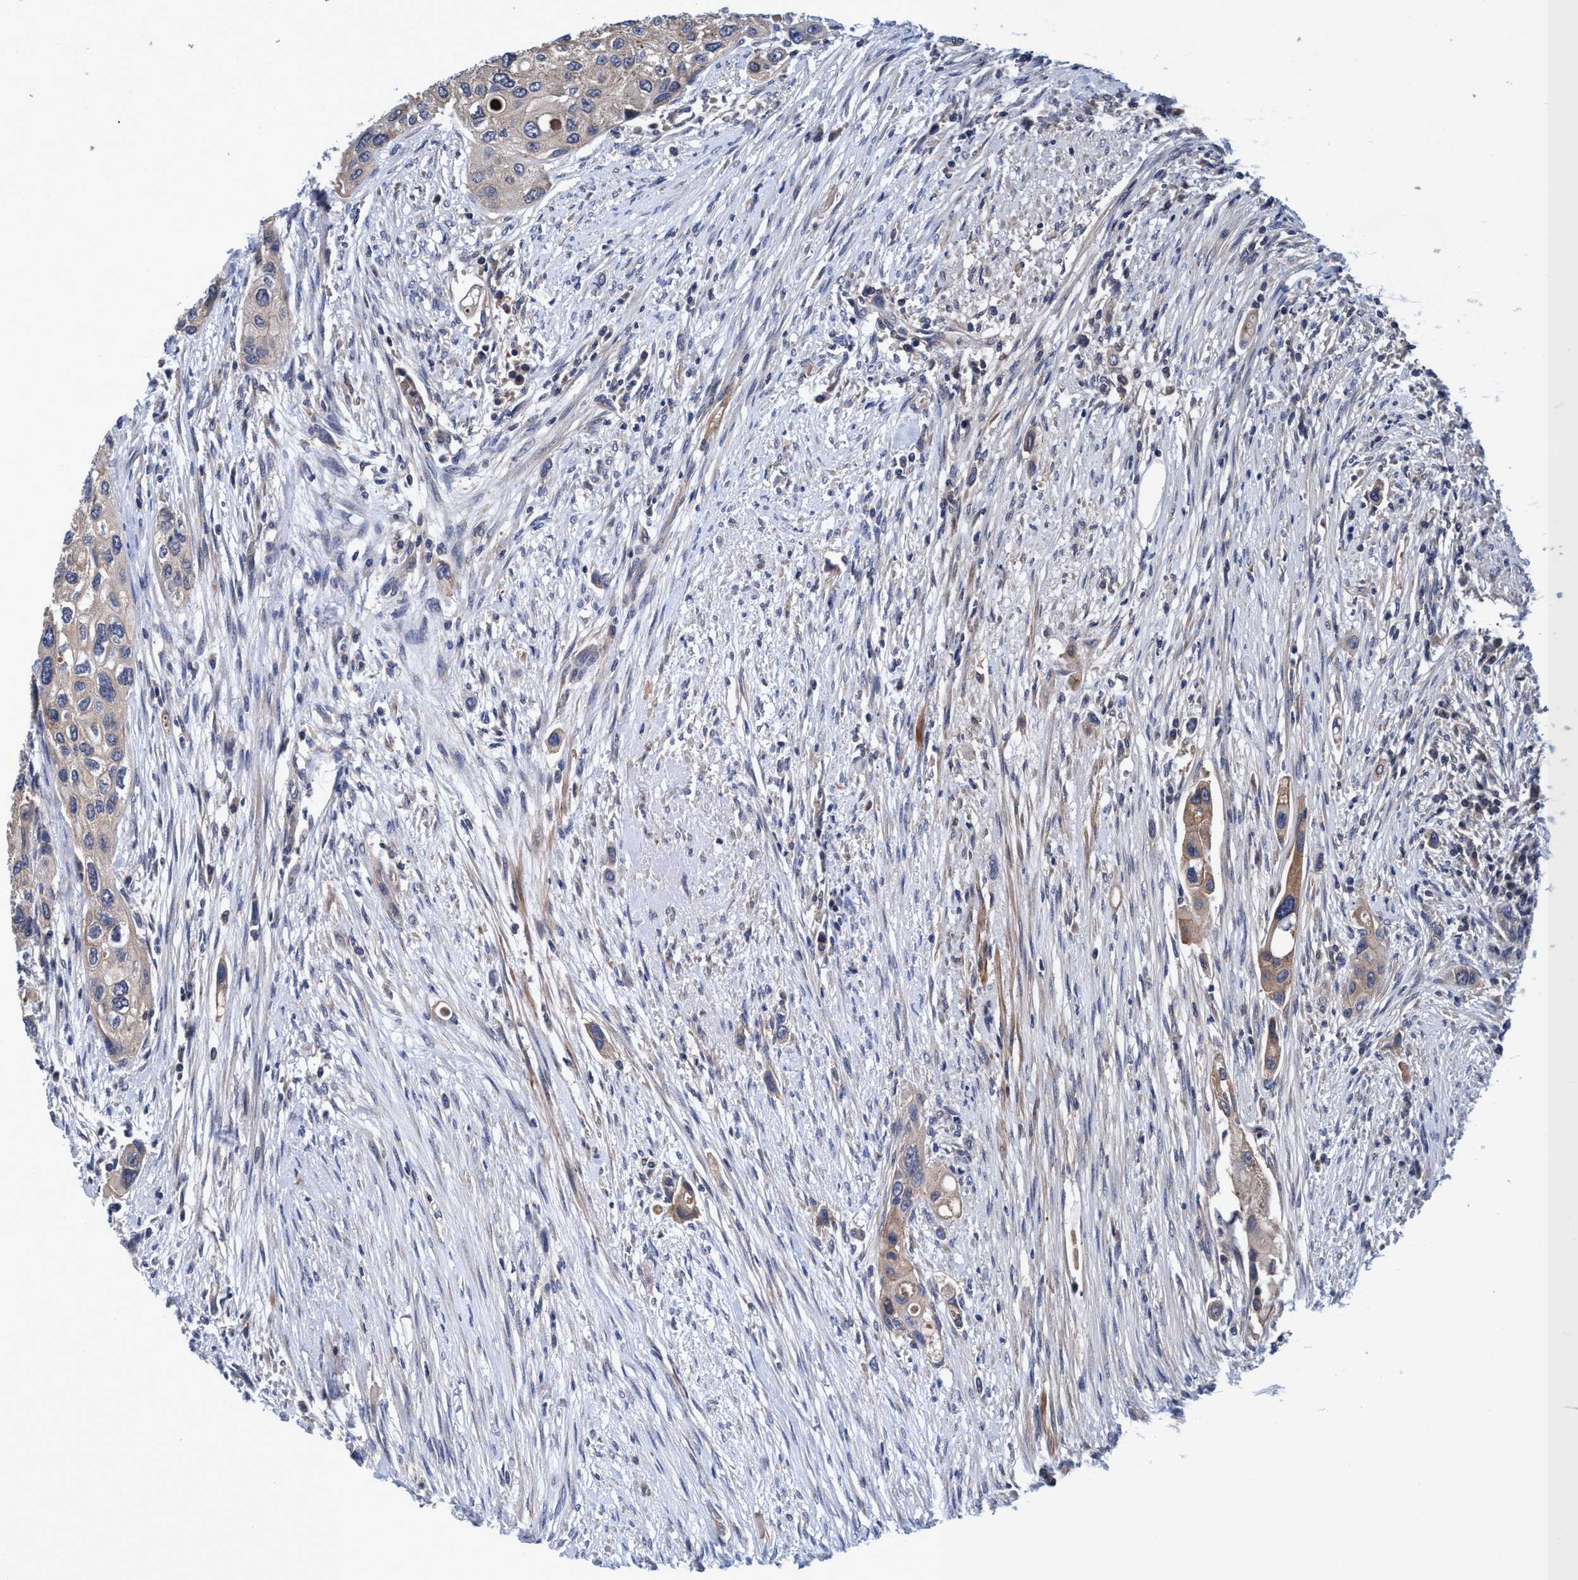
{"staining": {"intensity": "weak", "quantity": "25%-75%", "location": "cytoplasmic/membranous"}, "tissue": "urothelial cancer", "cell_type": "Tumor cells", "image_type": "cancer", "snomed": [{"axis": "morphology", "description": "Urothelial carcinoma, High grade"}, {"axis": "topography", "description": "Urinary bladder"}], "caption": "Immunohistochemistry (IHC) of human high-grade urothelial carcinoma reveals low levels of weak cytoplasmic/membranous expression in about 25%-75% of tumor cells. Using DAB (brown) and hematoxylin (blue) stains, captured at high magnification using brightfield microscopy.", "gene": "CALCOCO2", "patient": {"sex": "female", "age": 56}}